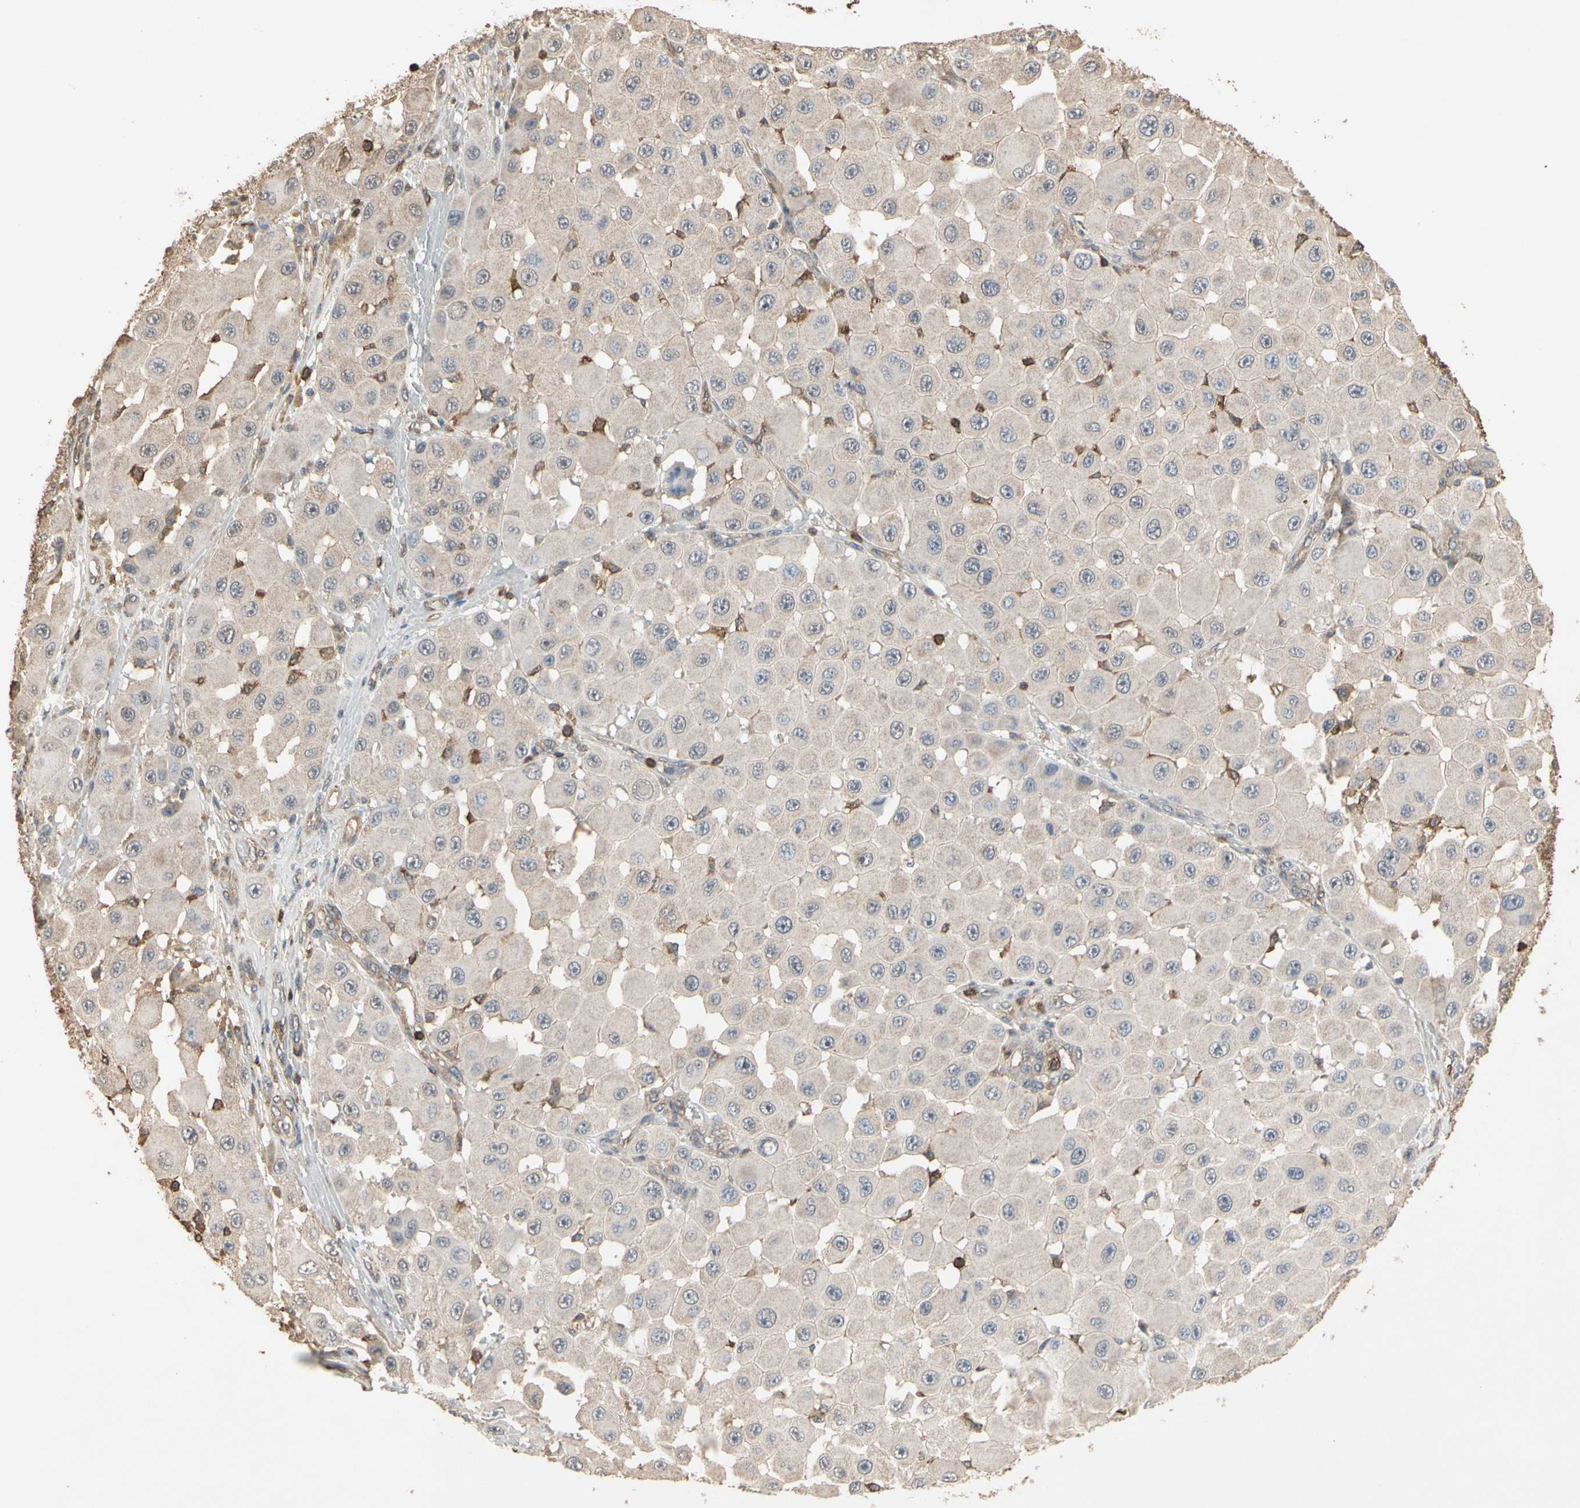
{"staining": {"intensity": "negative", "quantity": "none", "location": "none"}, "tissue": "melanoma", "cell_type": "Tumor cells", "image_type": "cancer", "snomed": [{"axis": "morphology", "description": "Malignant melanoma, NOS"}, {"axis": "topography", "description": "Skin"}], "caption": "Immunohistochemical staining of melanoma displays no significant expression in tumor cells.", "gene": "MAP3K10", "patient": {"sex": "female", "age": 81}}